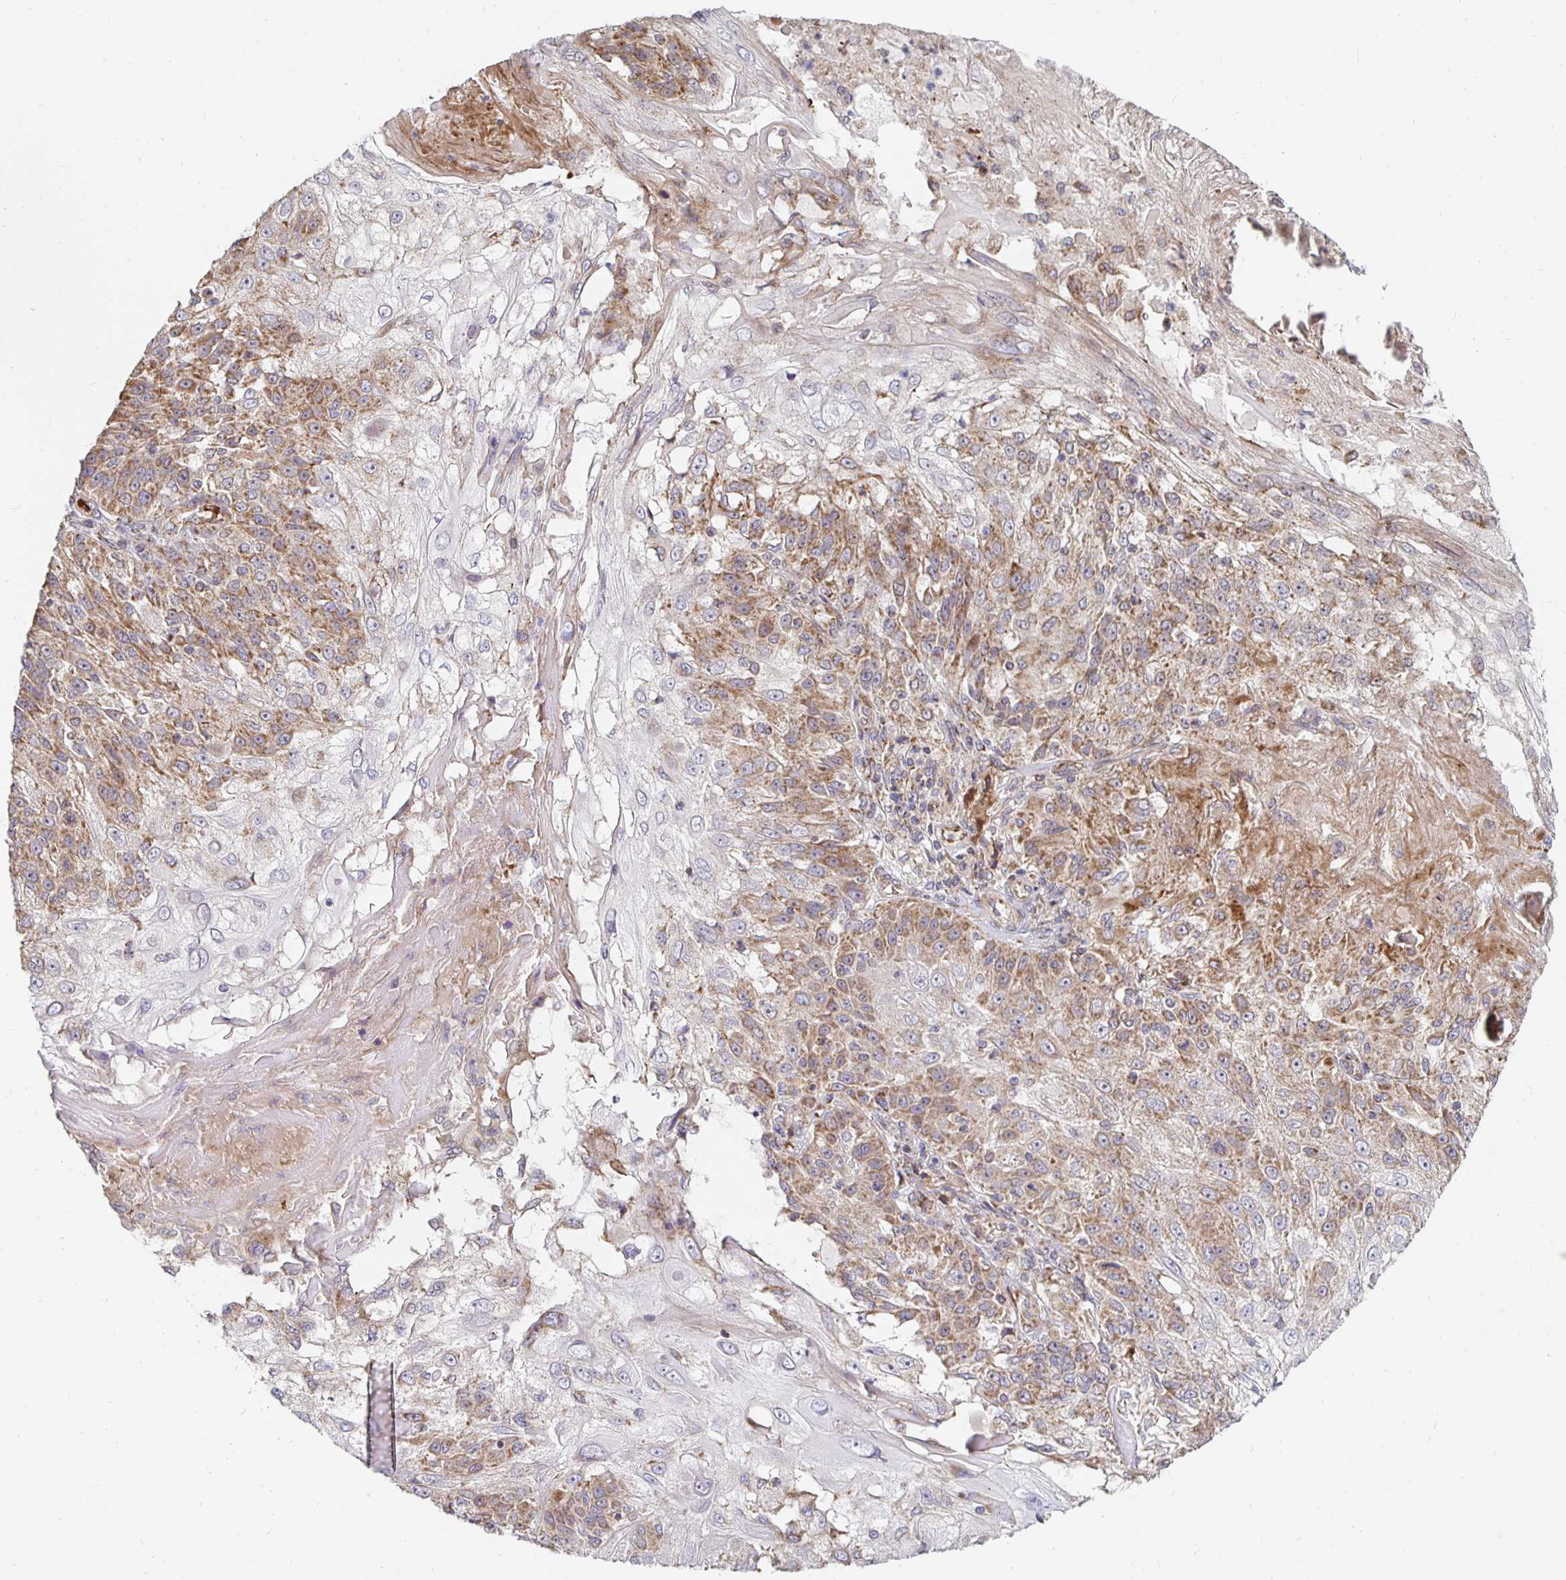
{"staining": {"intensity": "moderate", "quantity": ">75%", "location": "cytoplasmic/membranous"}, "tissue": "skin cancer", "cell_type": "Tumor cells", "image_type": "cancer", "snomed": [{"axis": "morphology", "description": "Normal tissue, NOS"}, {"axis": "morphology", "description": "Squamous cell carcinoma, NOS"}, {"axis": "topography", "description": "Skin"}], "caption": "Human skin cancer stained for a protein (brown) demonstrates moderate cytoplasmic/membranous positive positivity in about >75% of tumor cells.", "gene": "MRPL28", "patient": {"sex": "female", "age": 83}}